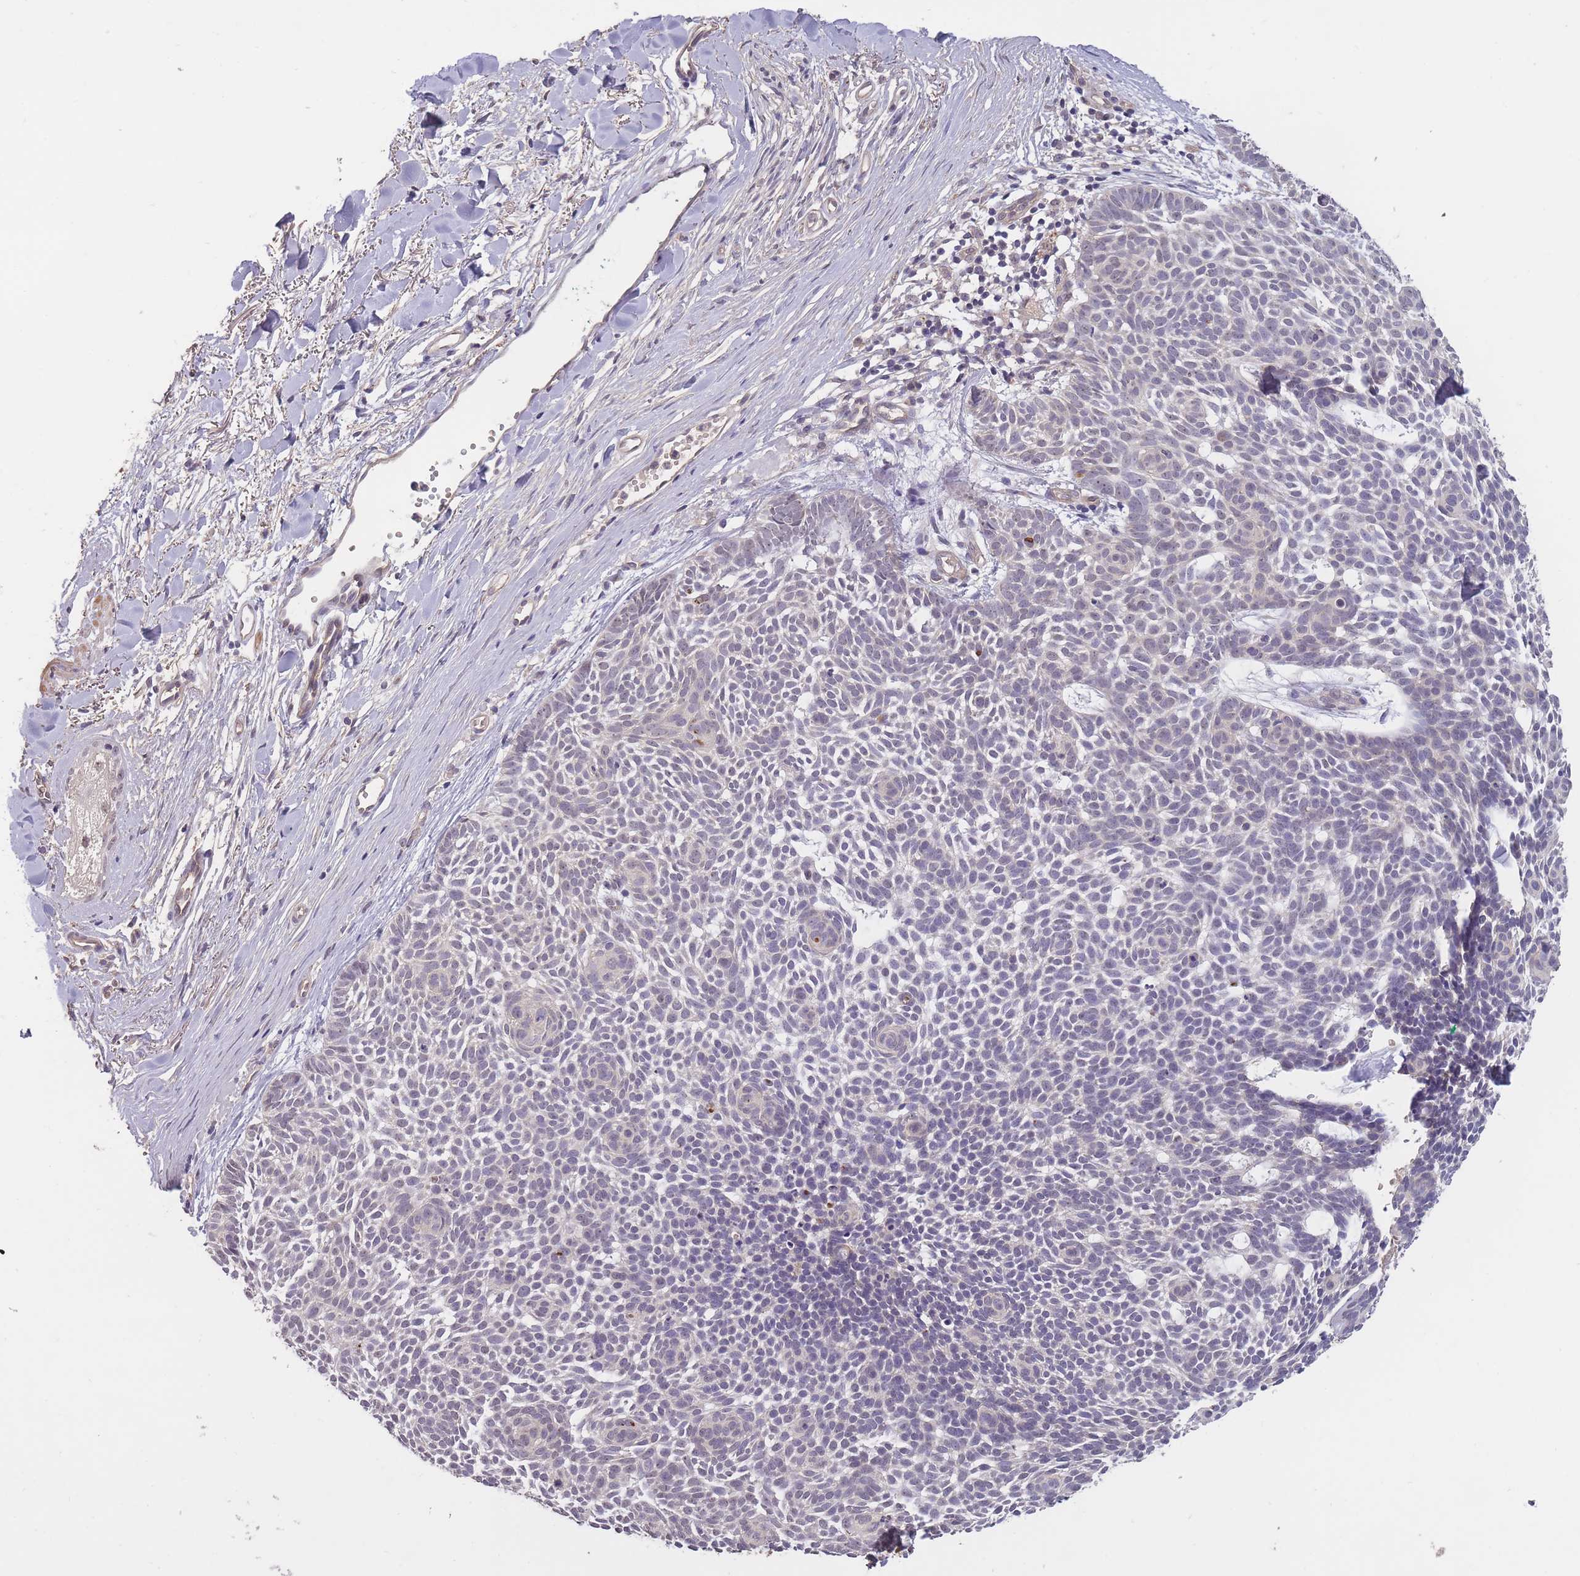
{"staining": {"intensity": "negative", "quantity": "none", "location": "none"}, "tissue": "skin cancer", "cell_type": "Tumor cells", "image_type": "cancer", "snomed": [{"axis": "morphology", "description": "Basal cell carcinoma"}, {"axis": "topography", "description": "Skin"}], "caption": "Tumor cells are negative for protein expression in human skin cancer.", "gene": "KIAA1755", "patient": {"sex": "male", "age": 61}}